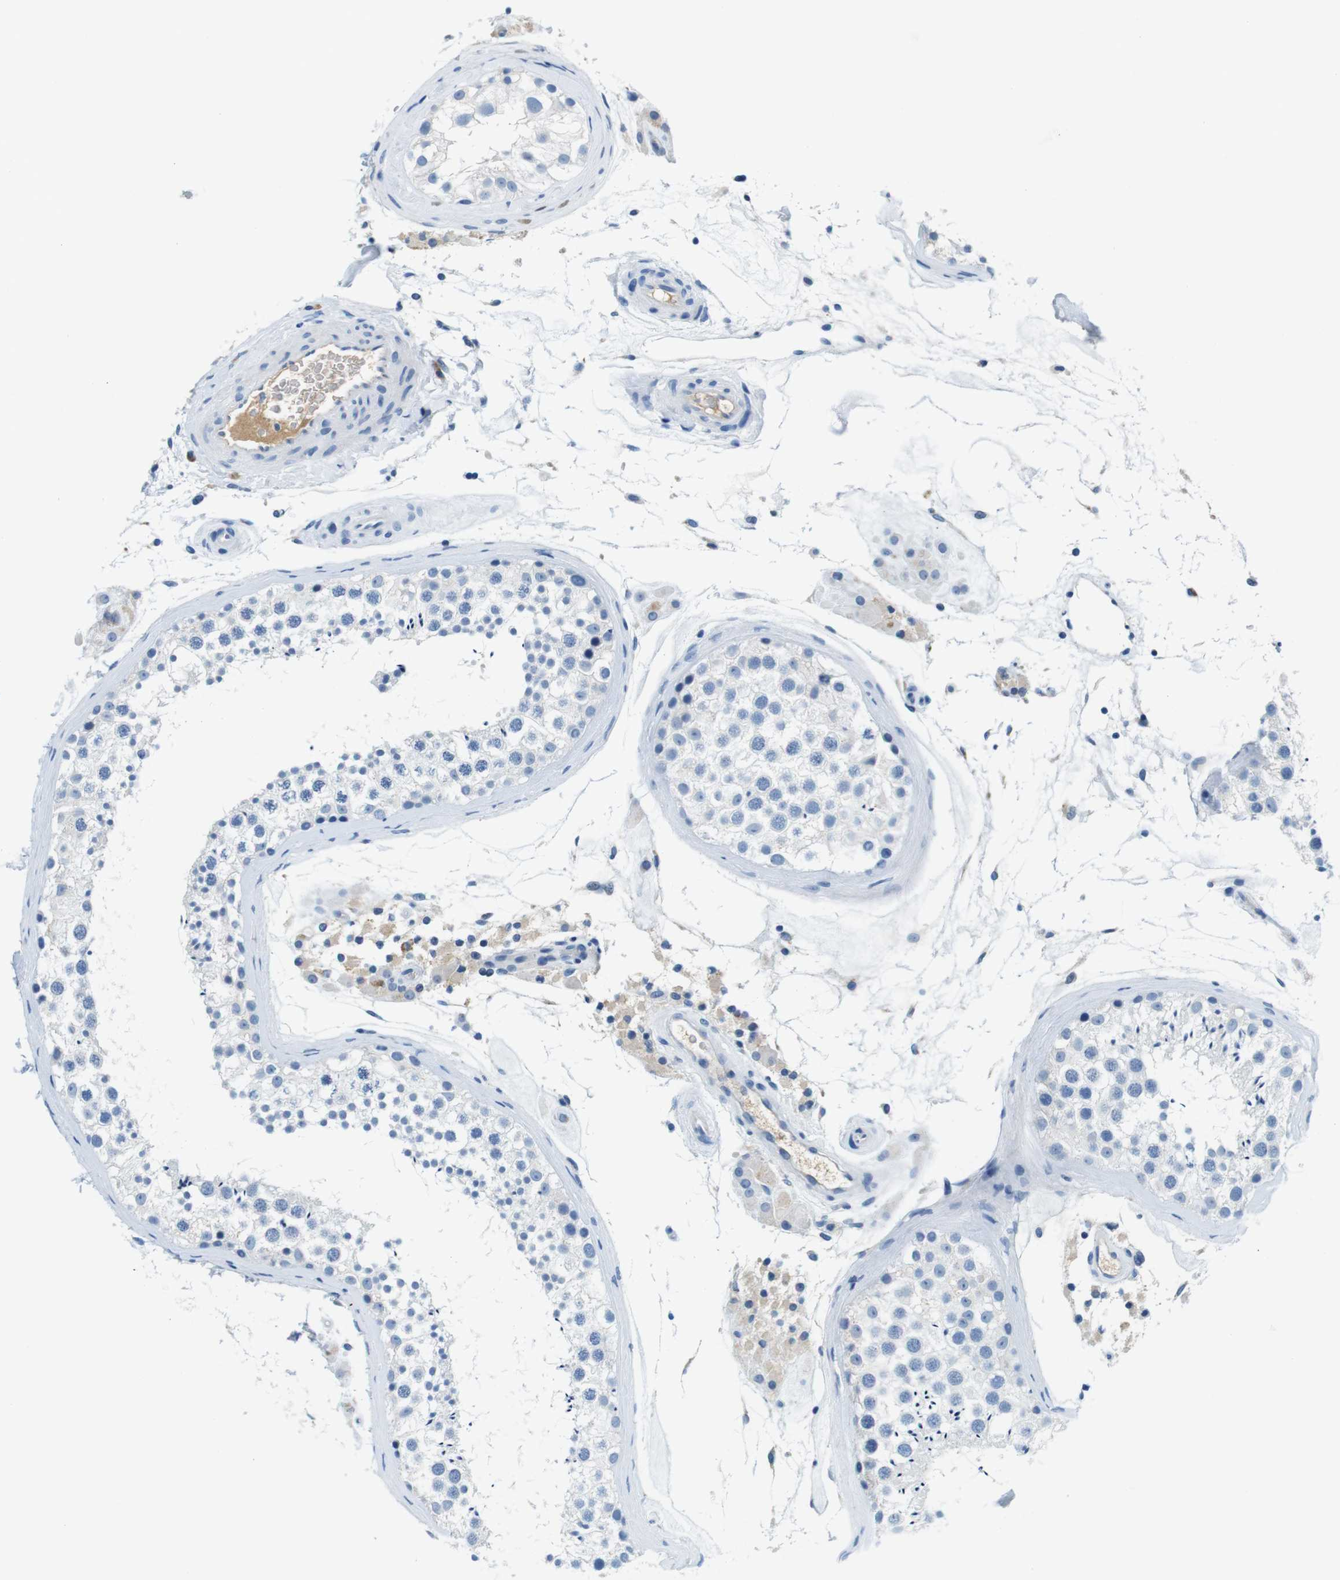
{"staining": {"intensity": "negative", "quantity": "none", "location": "none"}, "tissue": "testis", "cell_type": "Cells in seminiferous ducts", "image_type": "normal", "snomed": [{"axis": "morphology", "description": "Normal tissue, NOS"}, {"axis": "topography", "description": "Testis"}], "caption": "A high-resolution micrograph shows immunohistochemistry (IHC) staining of benign testis, which shows no significant expression in cells in seminiferous ducts.", "gene": "IGHD", "patient": {"sex": "male", "age": 46}}